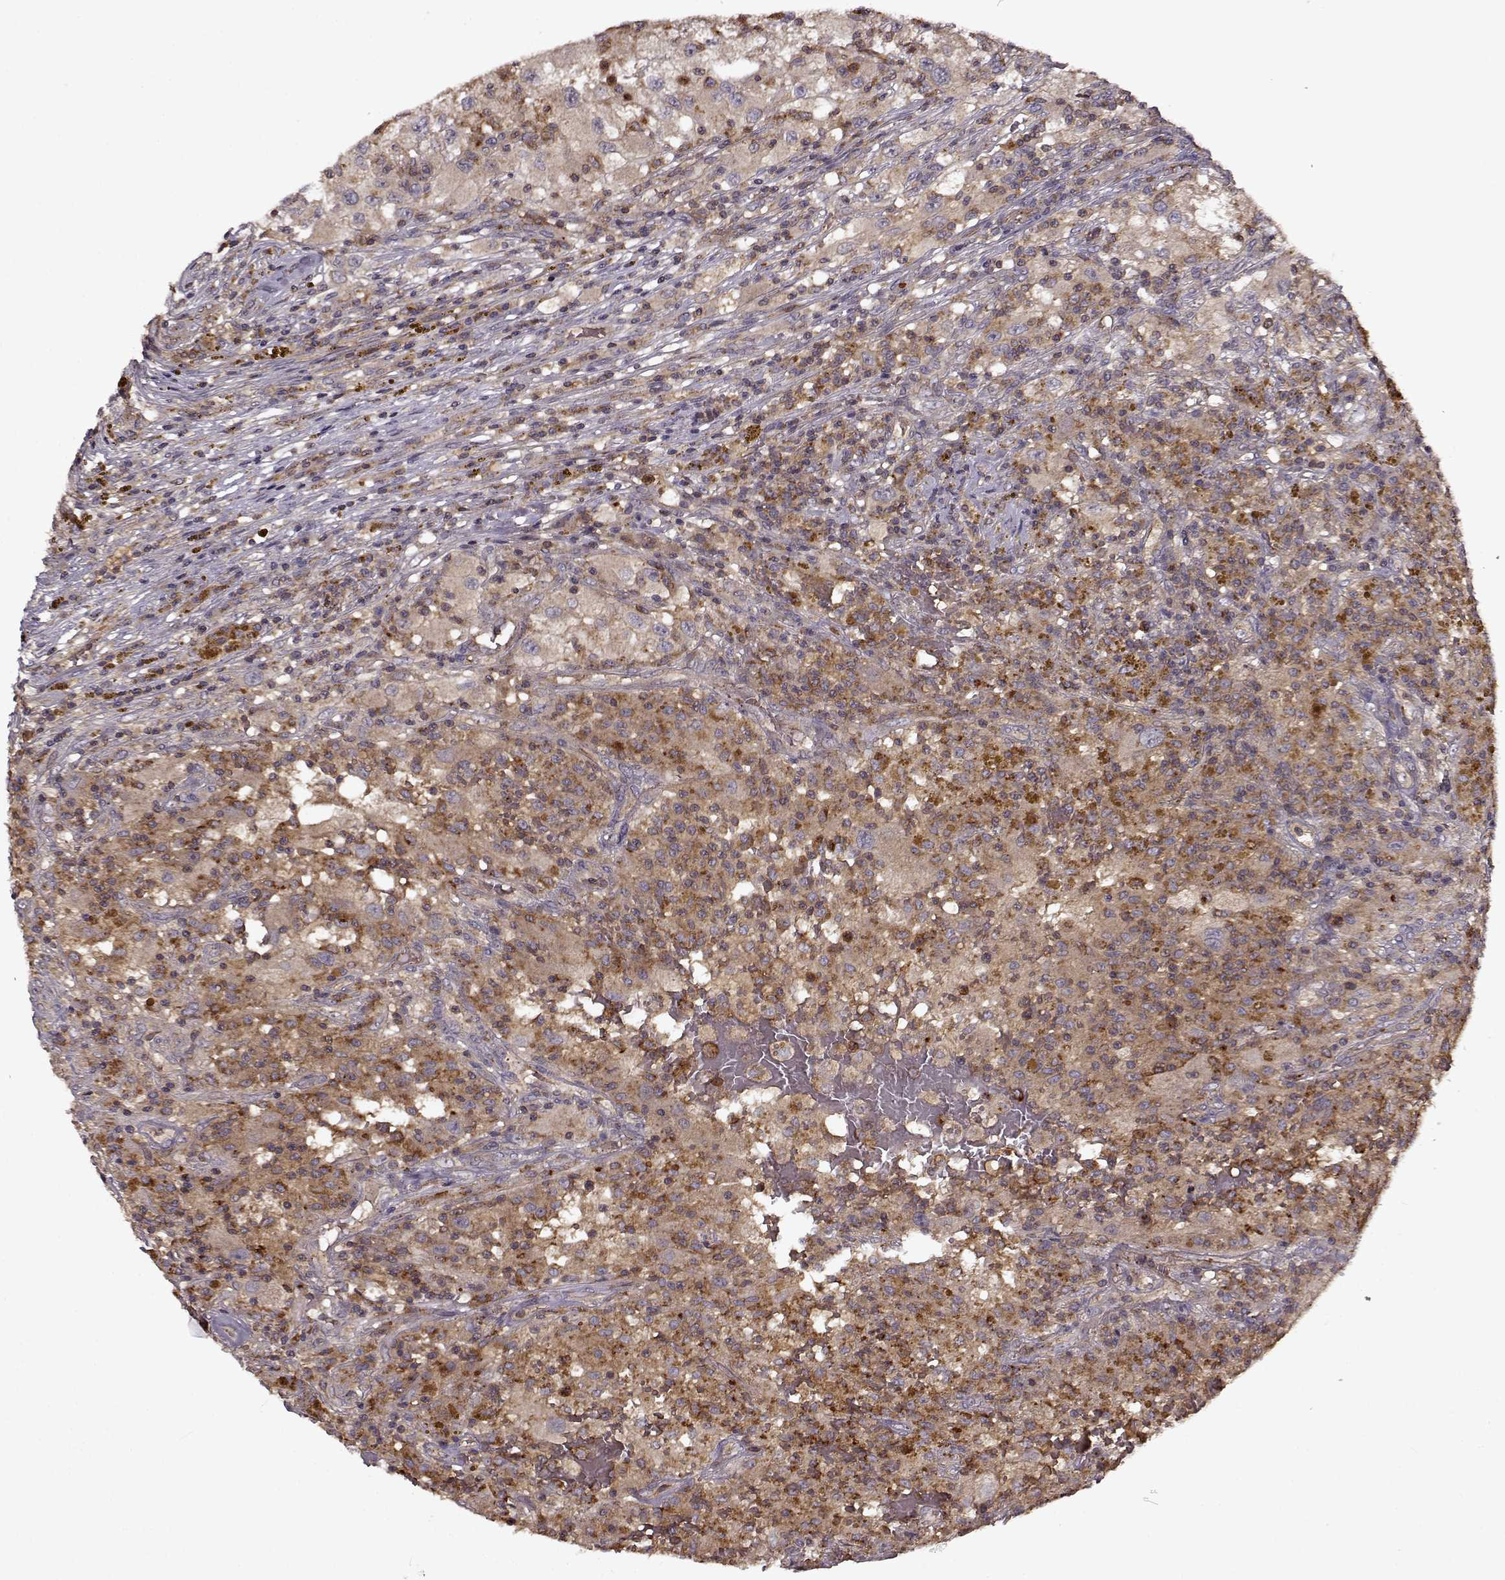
{"staining": {"intensity": "negative", "quantity": "none", "location": "none"}, "tissue": "renal cancer", "cell_type": "Tumor cells", "image_type": "cancer", "snomed": [{"axis": "morphology", "description": "Adenocarcinoma, NOS"}, {"axis": "topography", "description": "Kidney"}], "caption": "DAB (3,3'-diaminobenzidine) immunohistochemical staining of adenocarcinoma (renal) displays no significant expression in tumor cells. The staining is performed using DAB brown chromogen with nuclei counter-stained in using hematoxylin.", "gene": "IFRD2", "patient": {"sex": "female", "age": 67}}